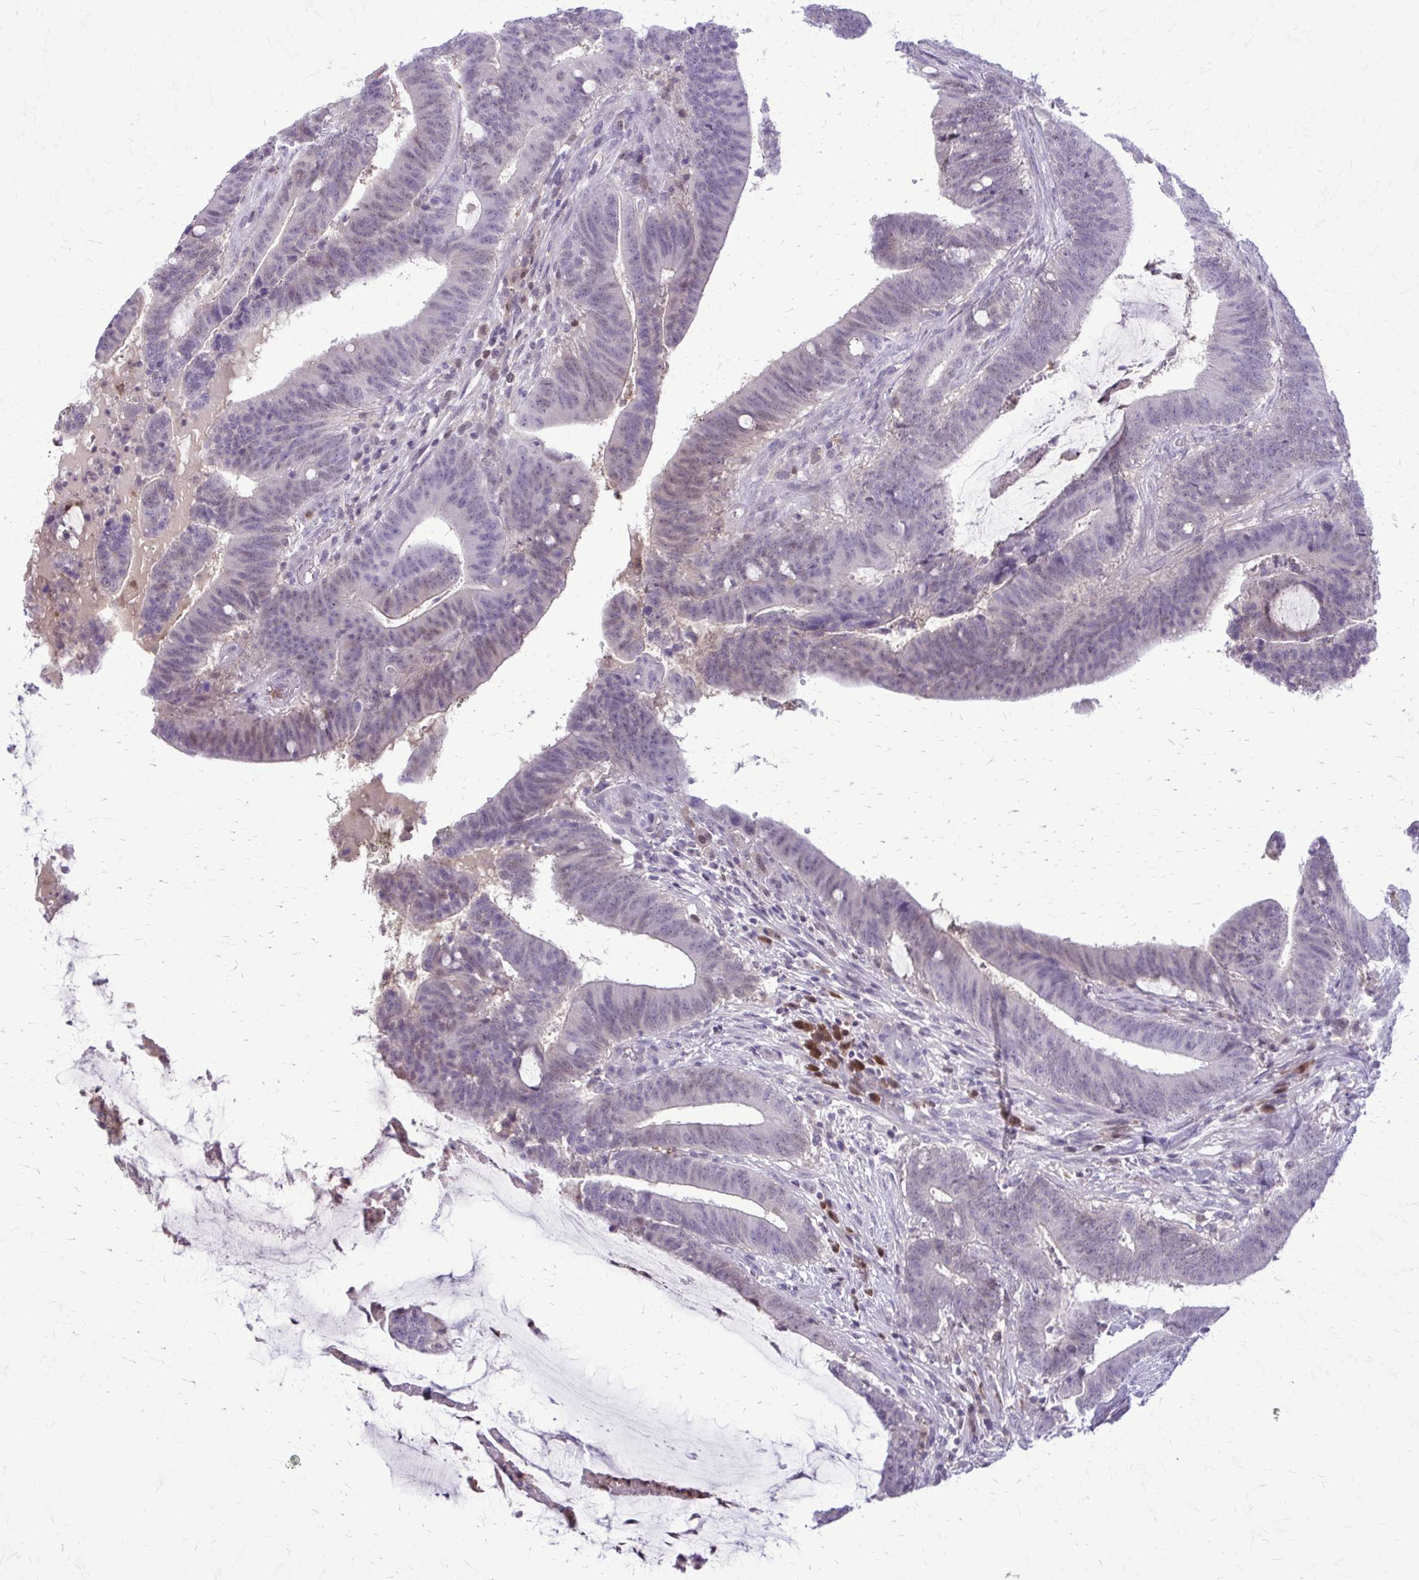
{"staining": {"intensity": "negative", "quantity": "none", "location": "none"}, "tissue": "colorectal cancer", "cell_type": "Tumor cells", "image_type": "cancer", "snomed": [{"axis": "morphology", "description": "Adenocarcinoma, NOS"}, {"axis": "topography", "description": "Colon"}], "caption": "IHC photomicrograph of neoplastic tissue: human colorectal cancer (adenocarcinoma) stained with DAB (3,3'-diaminobenzidine) exhibits no significant protein staining in tumor cells. (DAB IHC, high magnification).", "gene": "GLRX", "patient": {"sex": "female", "age": 43}}